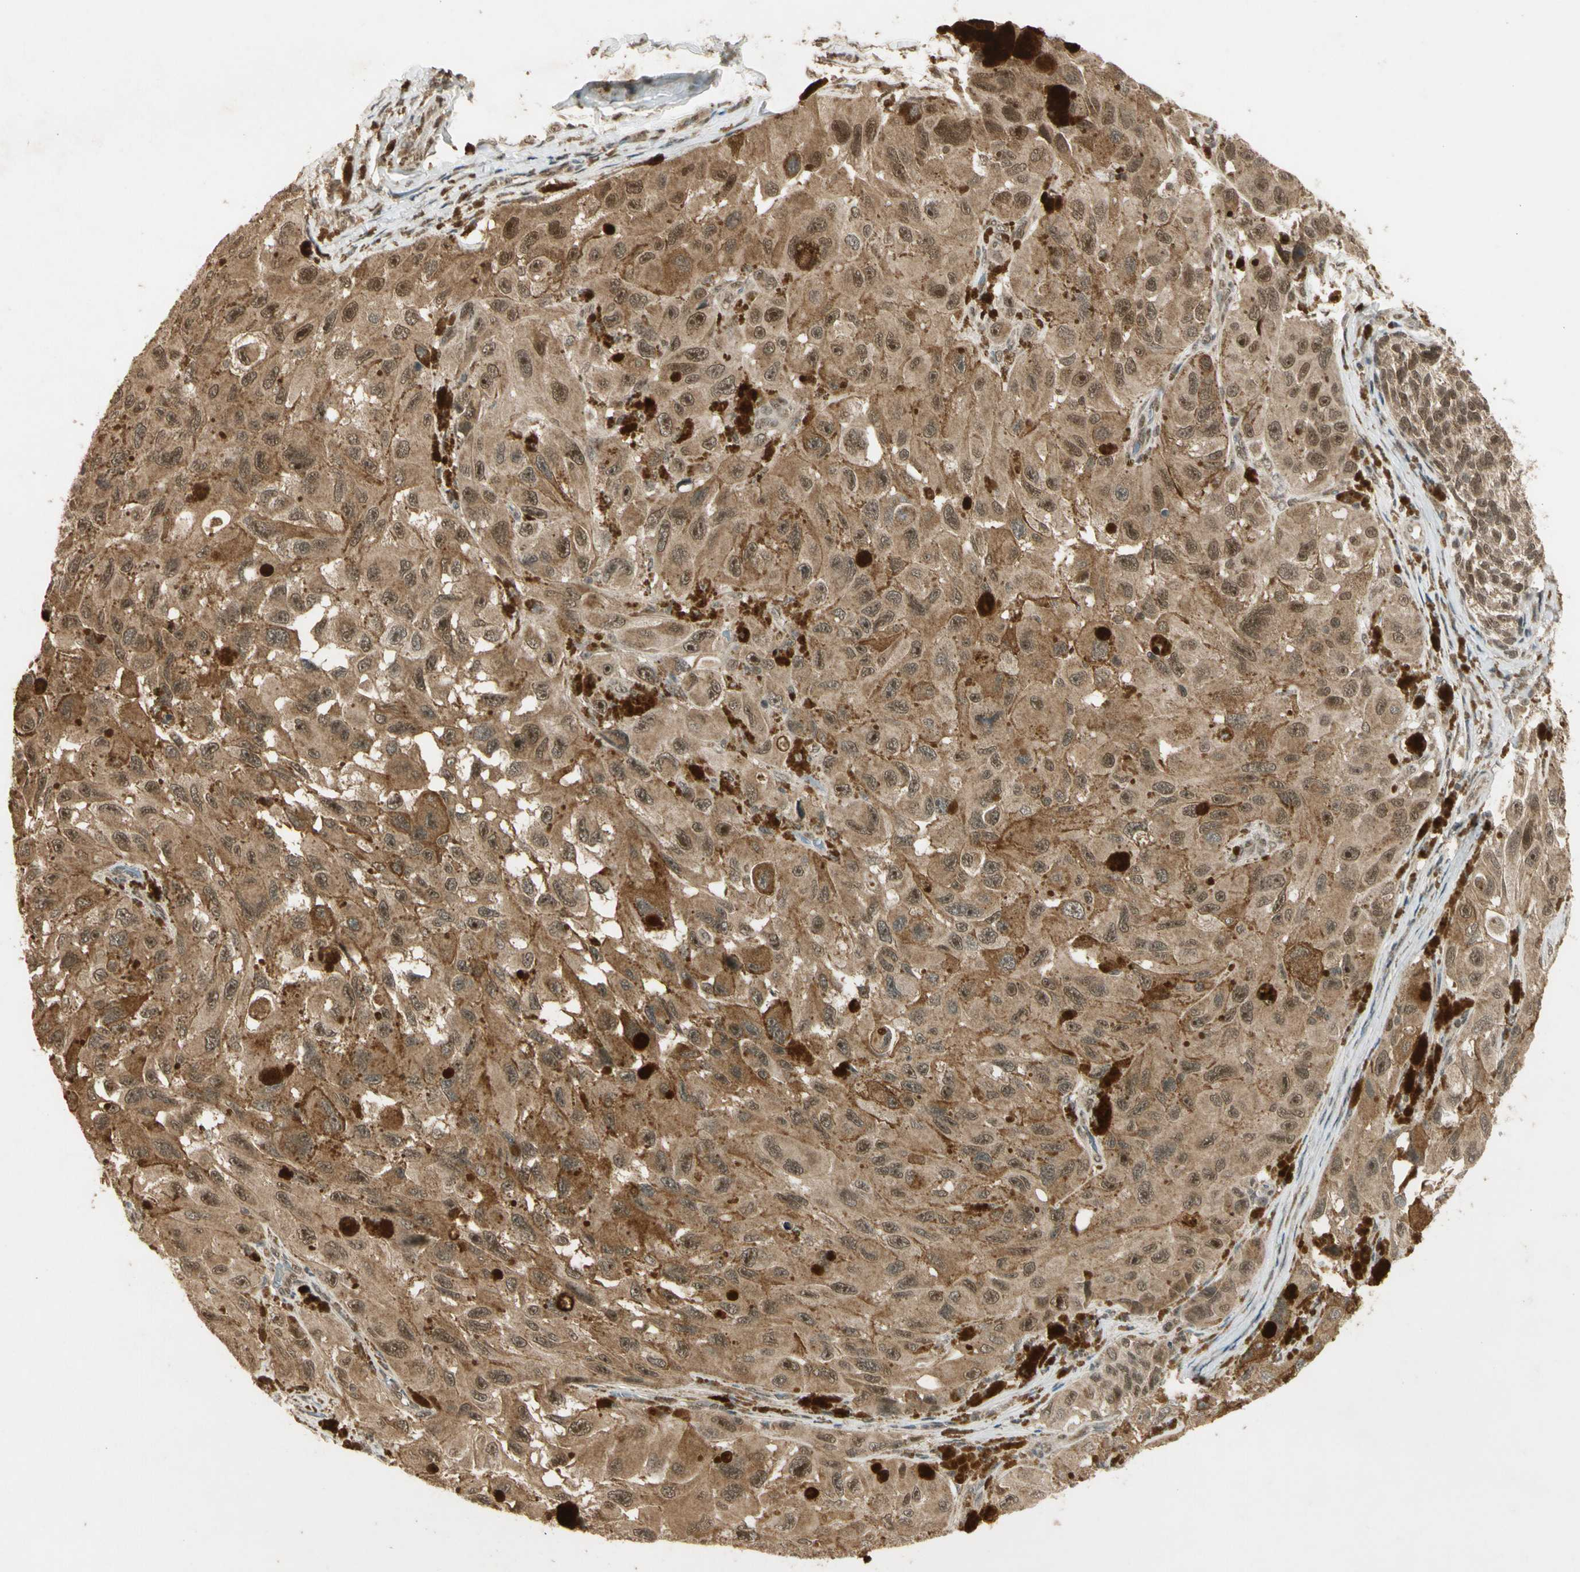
{"staining": {"intensity": "moderate", "quantity": ">75%", "location": "cytoplasmic/membranous,nuclear"}, "tissue": "melanoma", "cell_type": "Tumor cells", "image_type": "cancer", "snomed": [{"axis": "morphology", "description": "Malignant melanoma, NOS"}, {"axis": "topography", "description": "Skin"}], "caption": "IHC micrograph of neoplastic tissue: melanoma stained using IHC reveals medium levels of moderate protein expression localized specifically in the cytoplasmic/membranous and nuclear of tumor cells, appearing as a cytoplasmic/membranous and nuclear brown color.", "gene": "ZNF135", "patient": {"sex": "female", "age": 73}}